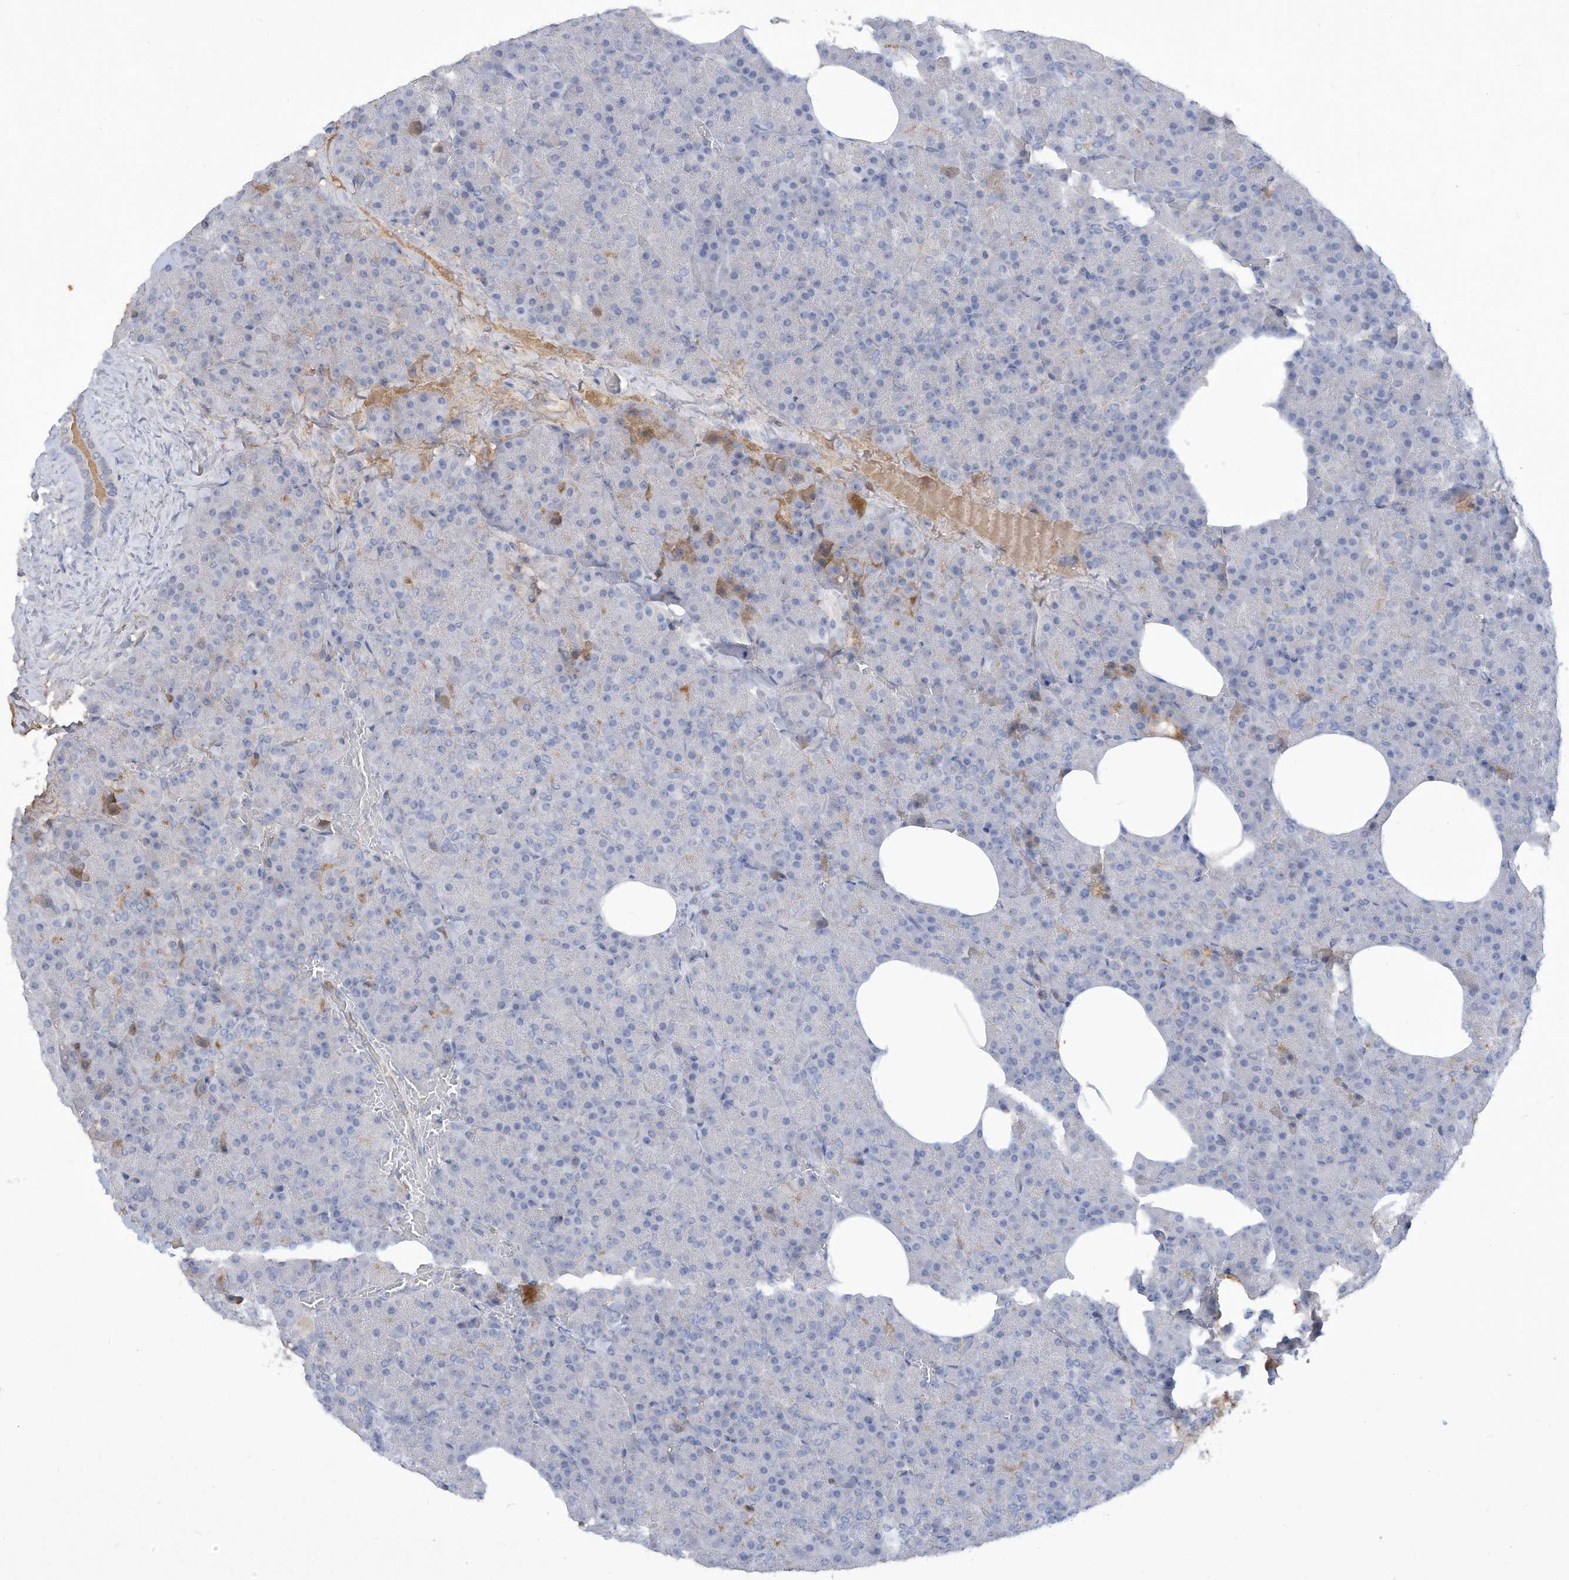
{"staining": {"intensity": "negative", "quantity": "none", "location": "none"}, "tissue": "pancreas", "cell_type": "Exocrine glandular cells", "image_type": "normal", "snomed": [{"axis": "morphology", "description": "Normal tissue, NOS"}, {"axis": "morphology", "description": "Carcinoid, malignant, NOS"}, {"axis": "topography", "description": "Pancreas"}], "caption": "Immunohistochemical staining of normal pancreas exhibits no significant positivity in exocrine glandular cells.", "gene": "HAS3", "patient": {"sex": "female", "age": 35}}